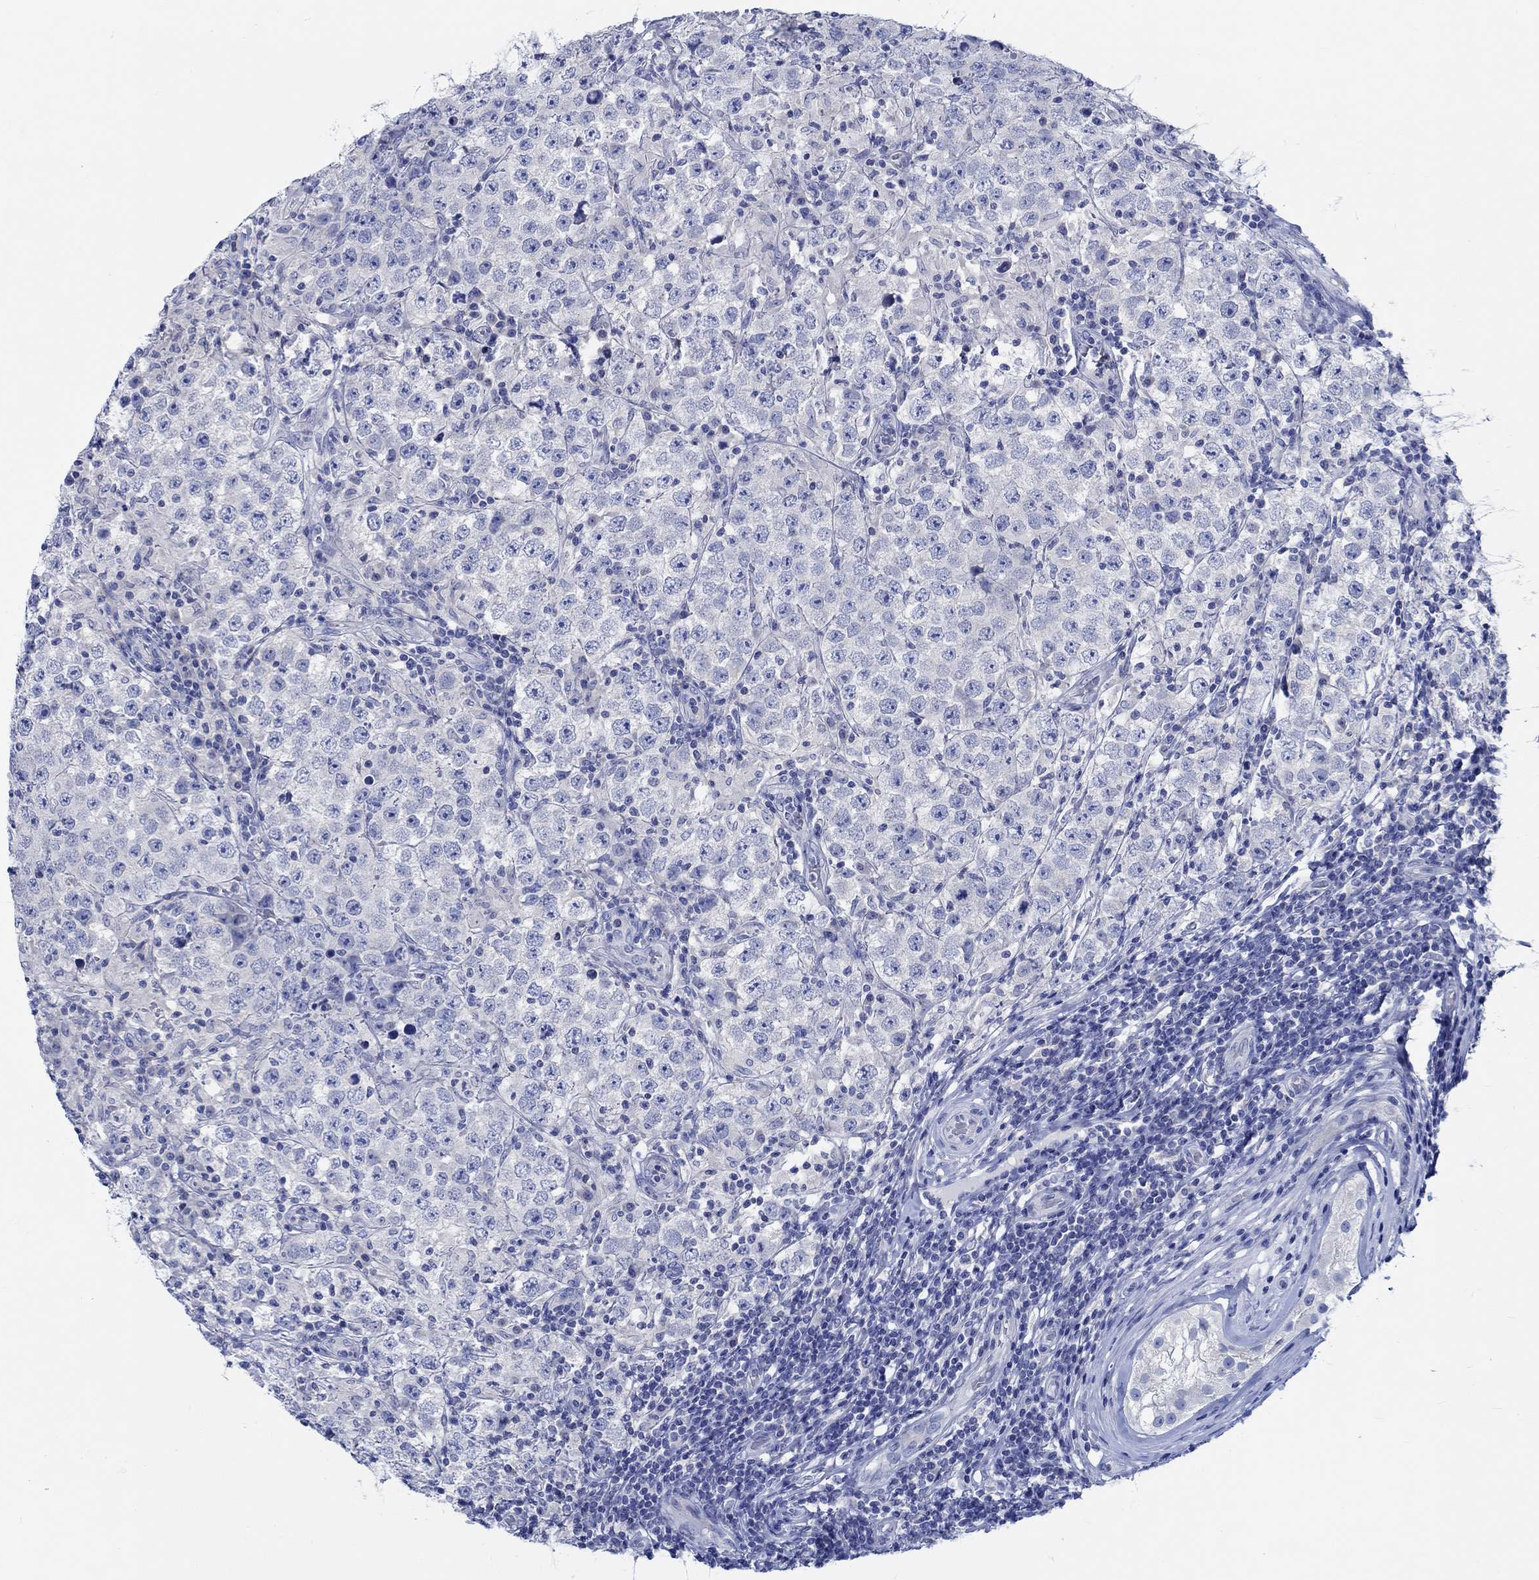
{"staining": {"intensity": "negative", "quantity": "none", "location": "none"}, "tissue": "testis cancer", "cell_type": "Tumor cells", "image_type": "cancer", "snomed": [{"axis": "morphology", "description": "Seminoma, NOS"}, {"axis": "morphology", "description": "Carcinoma, Embryonal, NOS"}, {"axis": "topography", "description": "Testis"}], "caption": "Image shows no protein staining in tumor cells of testis cancer tissue.", "gene": "PTPRN2", "patient": {"sex": "male", "age": 41}}